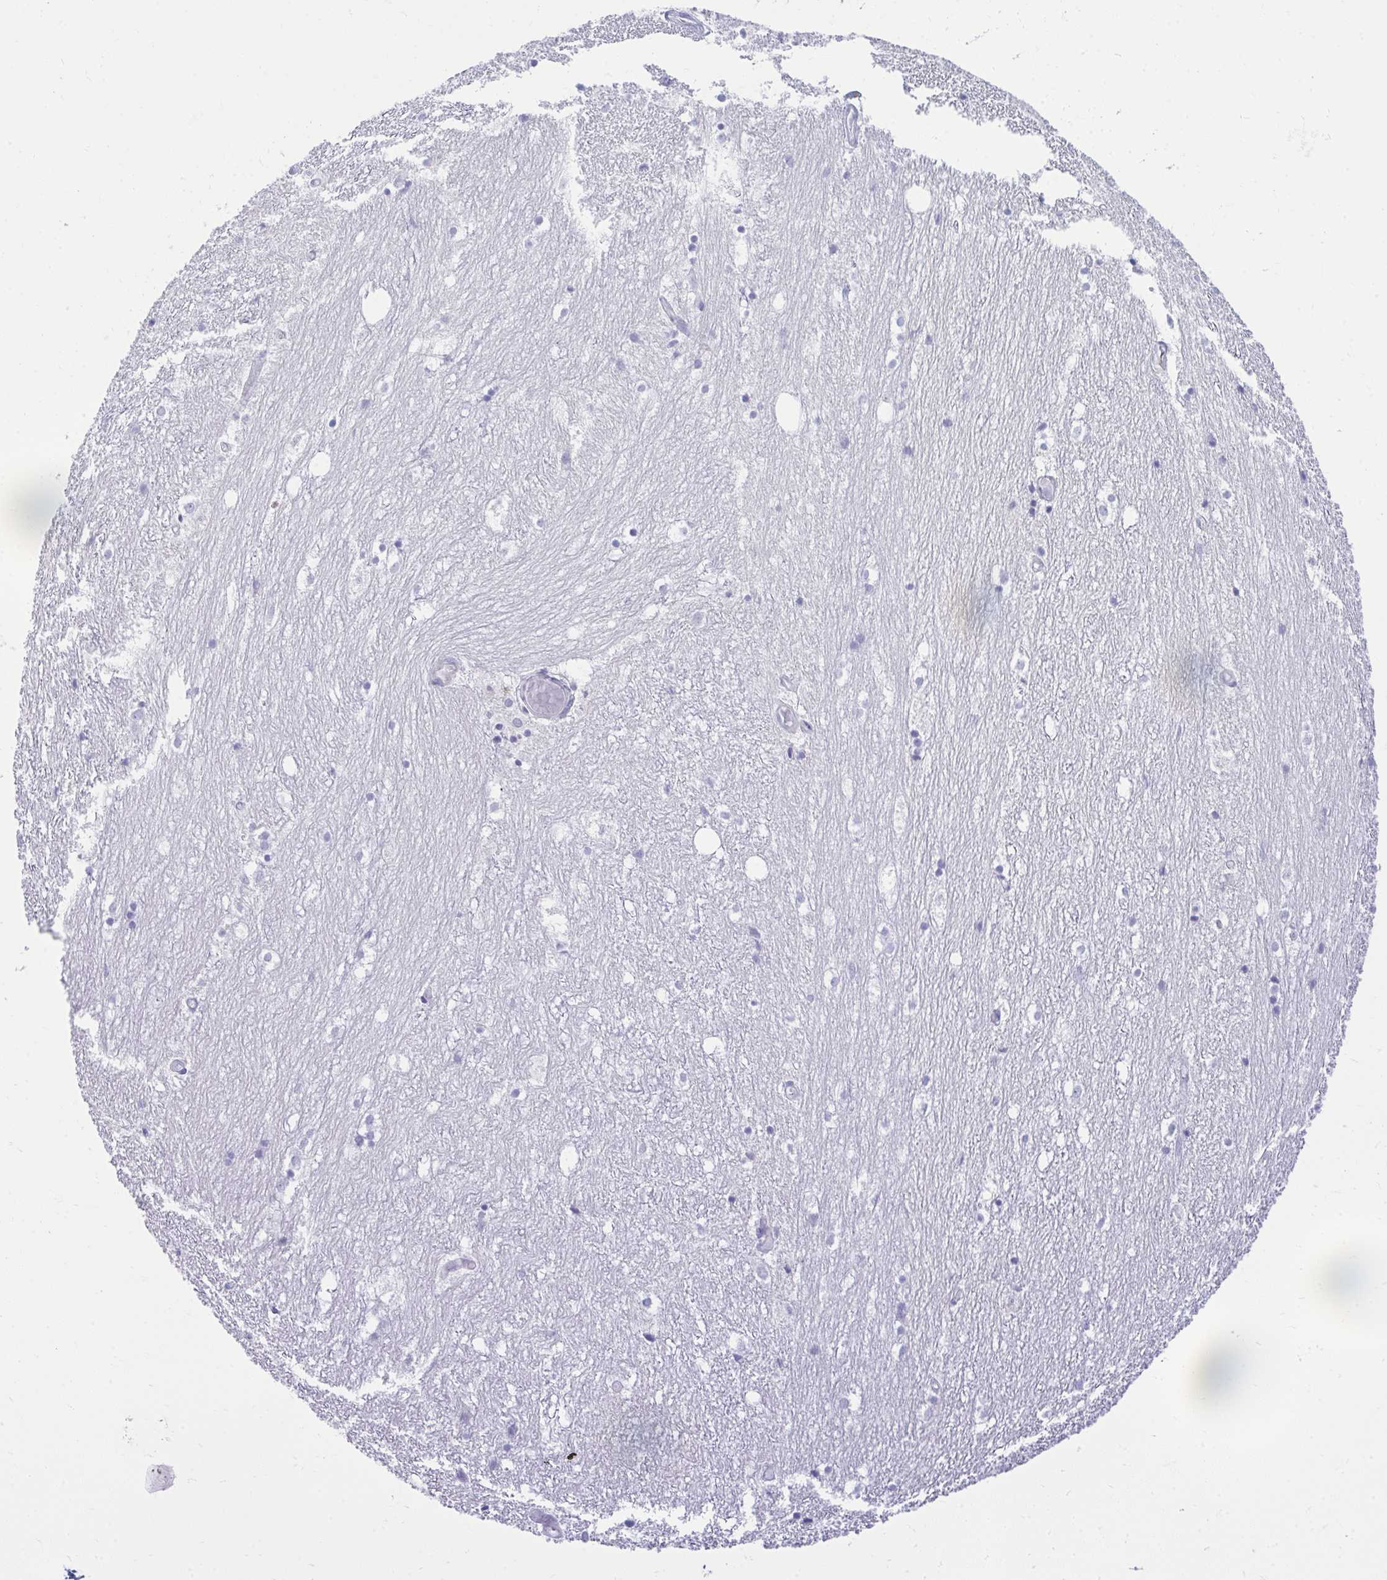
{"staining": {"intensity": "negative", "quantity": "none", "location": "none"}, "tissue": "hippocampus", "cell_type": "Glial cells", "image_type": "normal", "snomed": [{"axis": "morphology", "description": "Normal tissue, NOS"}, {"axis": "topography", "description": "Hippocampus"}], "caption": "A high-resolution photomicrograph shows immunohistochemistry (IHC) staining of benign hippocampus, which exhibits no significant positivity in glial cells.", "gene": "AIG1", "patient": {"sex": "female", "age": 52}}